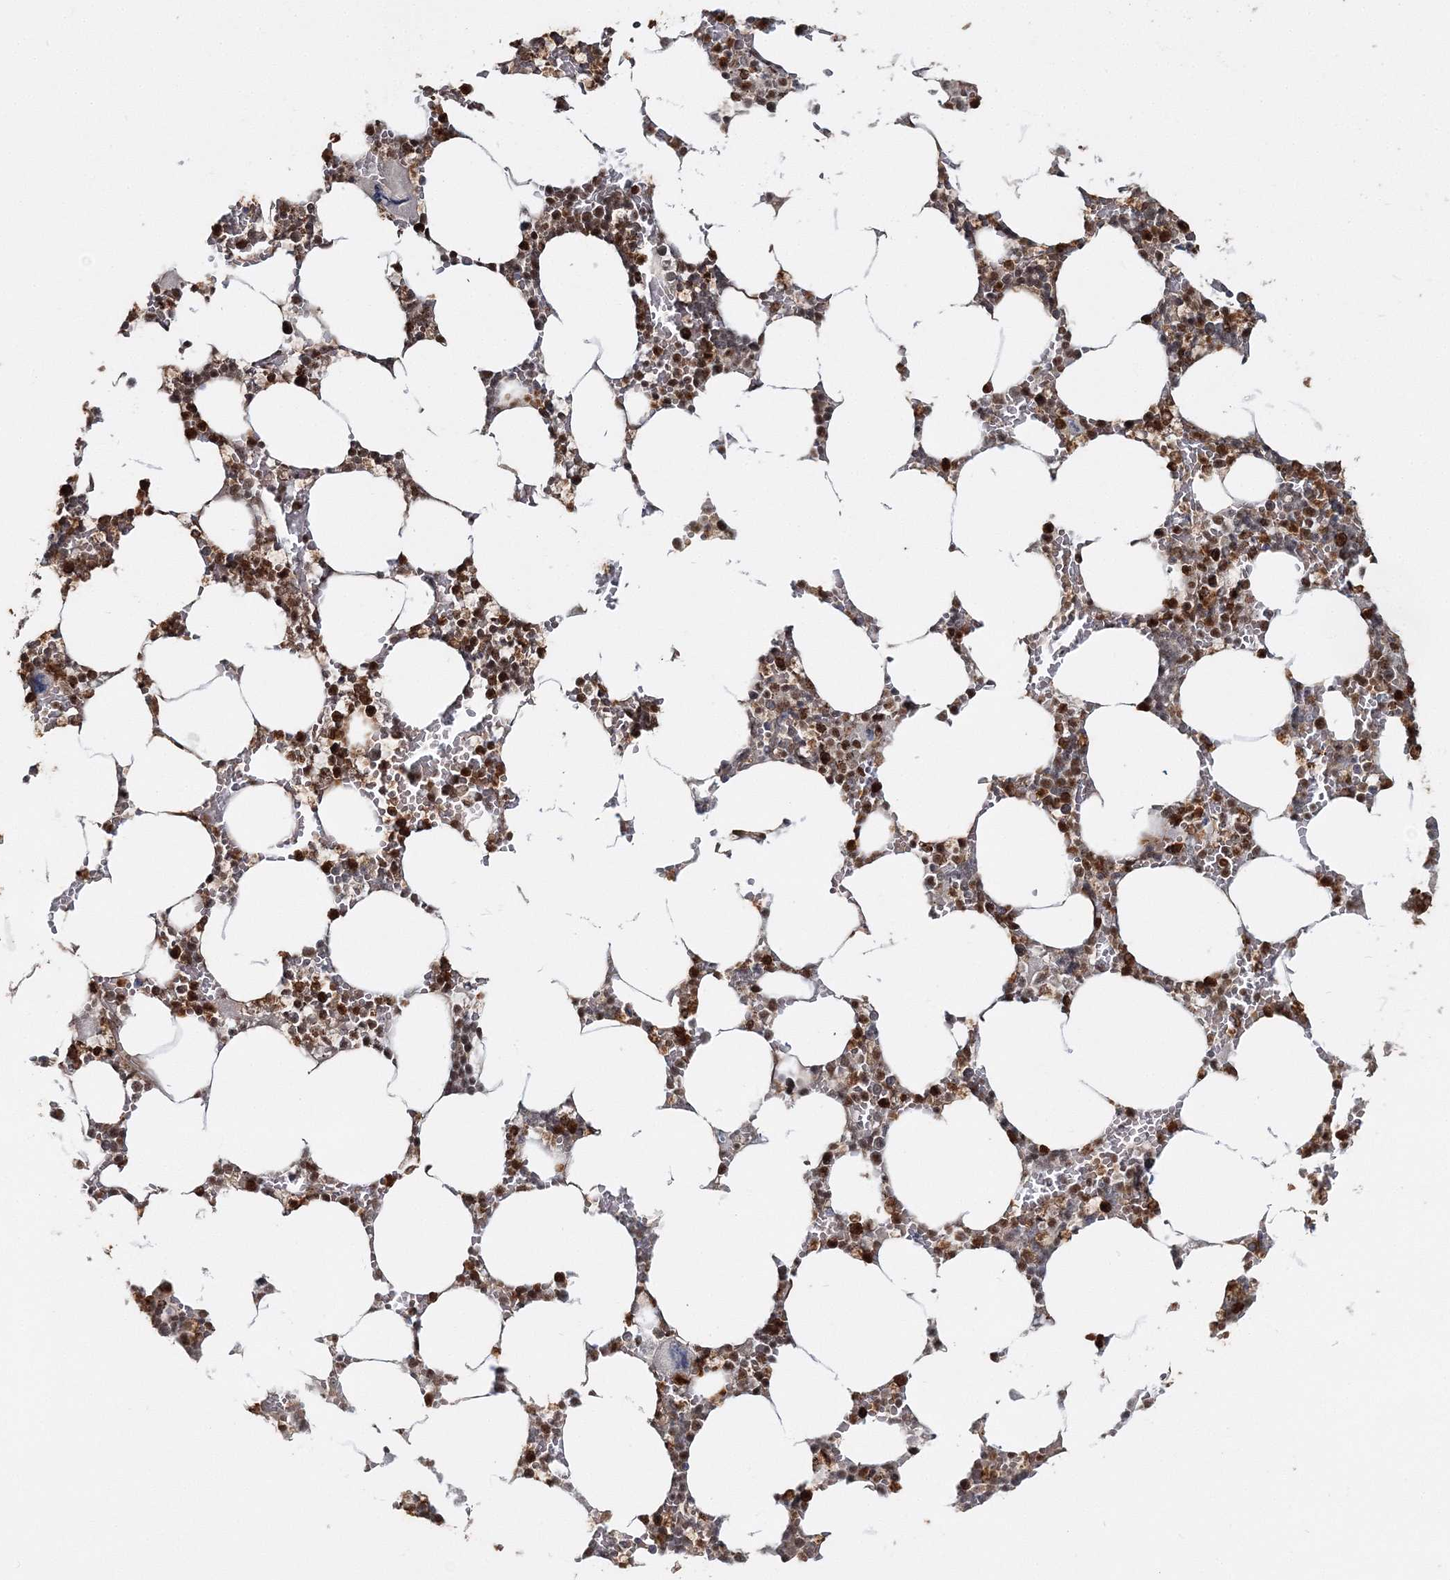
{"staining": {"intensity": "strong", "quantity": ">75%", "location": "nuclear"}, "tissue": "bone marrow", "cell_type": "Hematopoietic cells", "image_type": "normal", "snomed": [{"axis": "morphology", "description": "Normal tissue, NOS"}, {"axis": "topography", "description": "Bone marrow"}], "caption": "A brown stain highlights strong nuclear expression of a protein in hematopoietic cells of unremarkable human bone marrow. Using DAB (brown) and hematoxylin (blue) stains, captured at high magnification using brightfield microscopy.", "gene": "ENSG00000290315", "patient": {"sex": "male", "age": 70}}